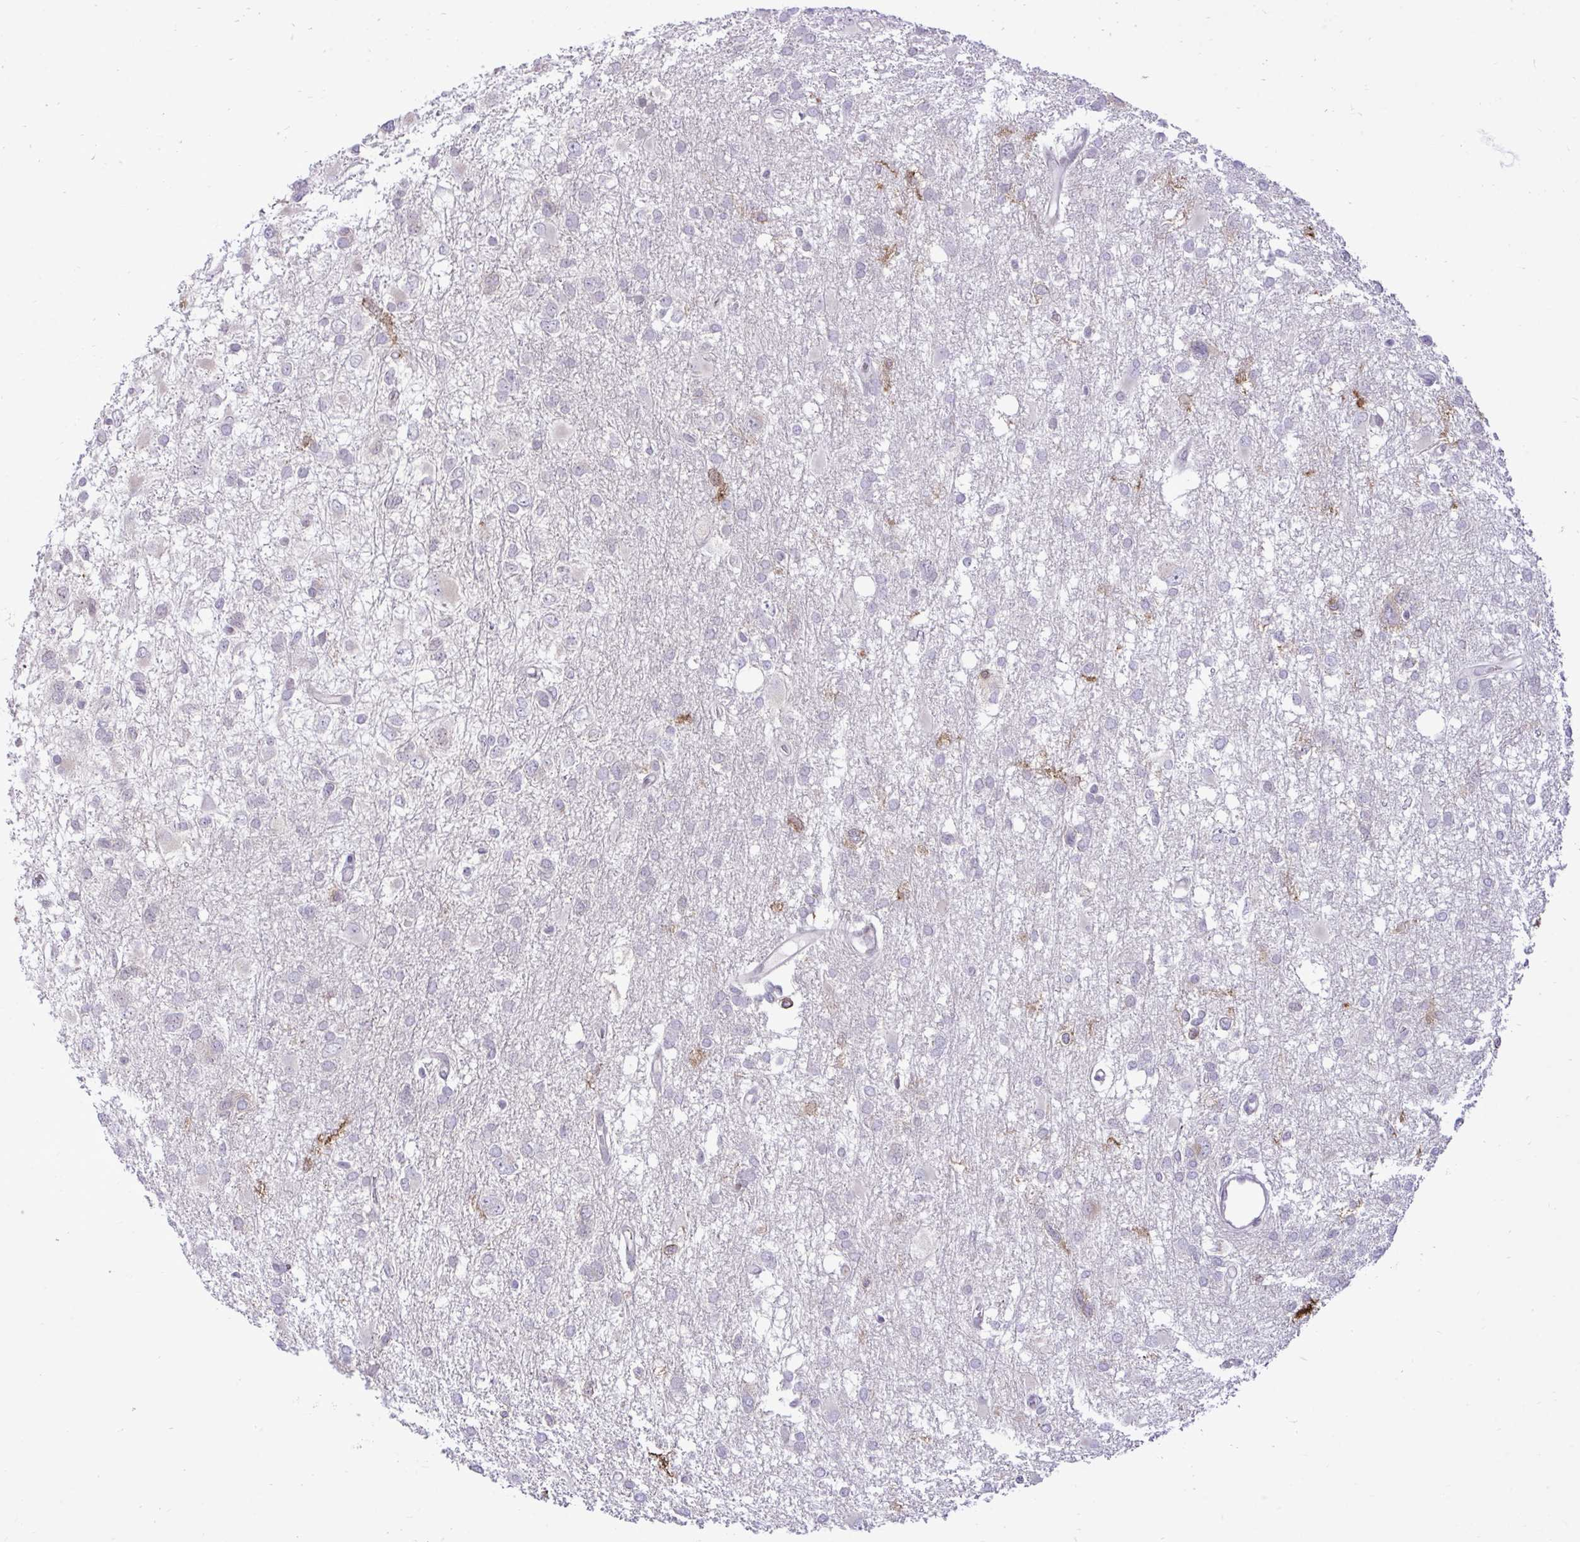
{"staining": {"intensity": "negative", "quantity": "none", "location": "none"}, "tissue": "glioma", "cell_type": "Tumor cells", "image_type": "cancer", "snomed": [{"axis": "morphology", "description": "Glioma, malignant, High grade"}, {"axis": "topography", "description": "Brain"}], "caption": "Immunohistochemistry (IHC) of malignant glioma (high-grade) exhibits no staining in tumor cells.", "gene": "METTL9", "patient": {"sex": "male", "age": 61}}